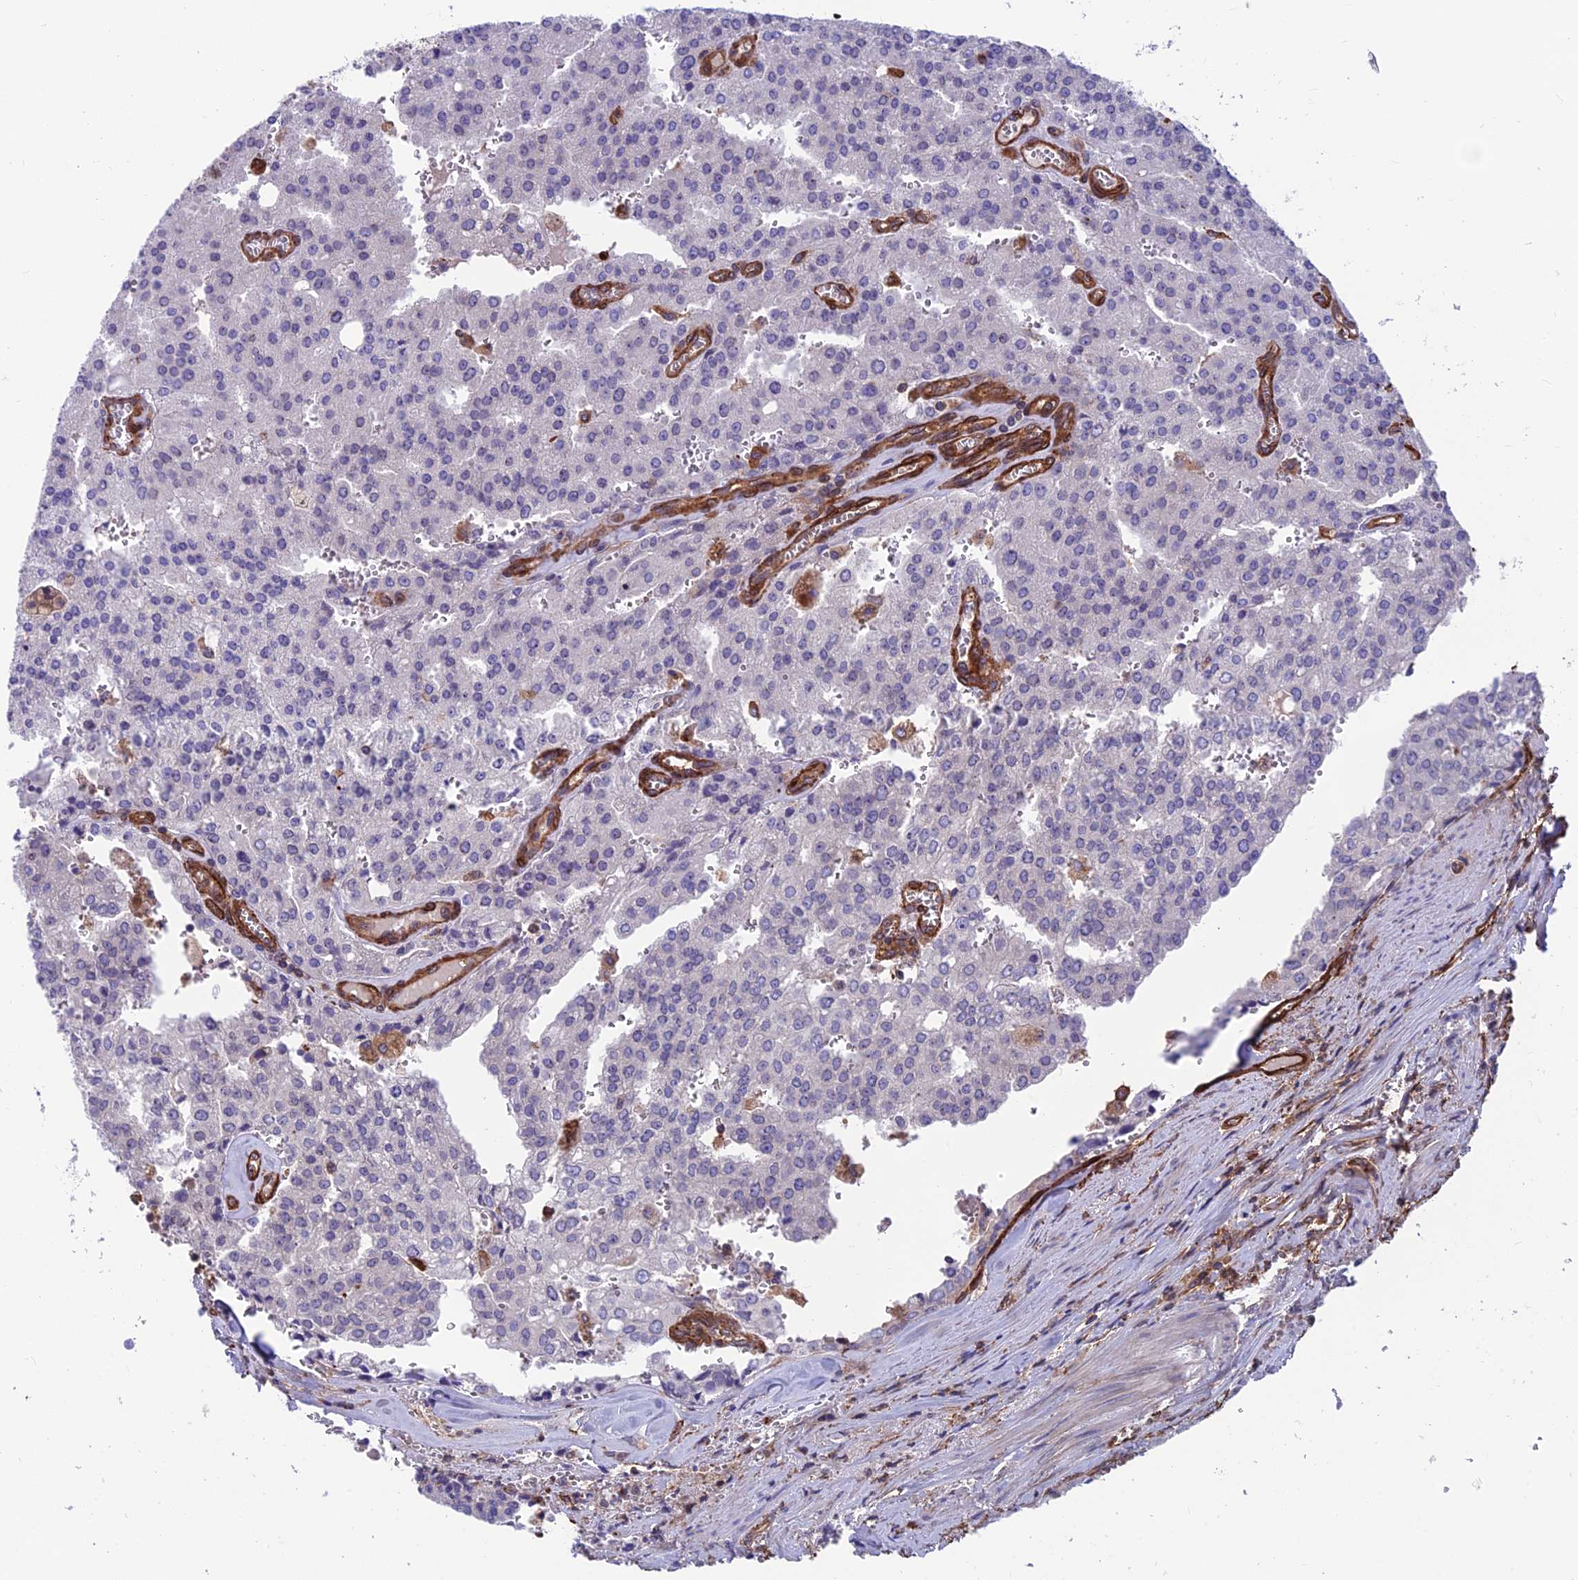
{"staining": {"intensity": "negative", "quantity": "none", "location": "none"}, "tissue": "prostate cancer", "cell_type": "Tumor cells", "image_type": "cancer", "snomed": [{"axis": "morphology", "description": "Adenocarcinoma, High grade"}, {"axis": "topography", "description": "Prostate"}], "caption": "This is an immunohistochemistry histopathology image of adenocarcinoma (high-grade) (prostate). There is no positivity in tumor cells.", "gene": "RTN4RL1", "patient": {"sex": "male", "age": 68}}